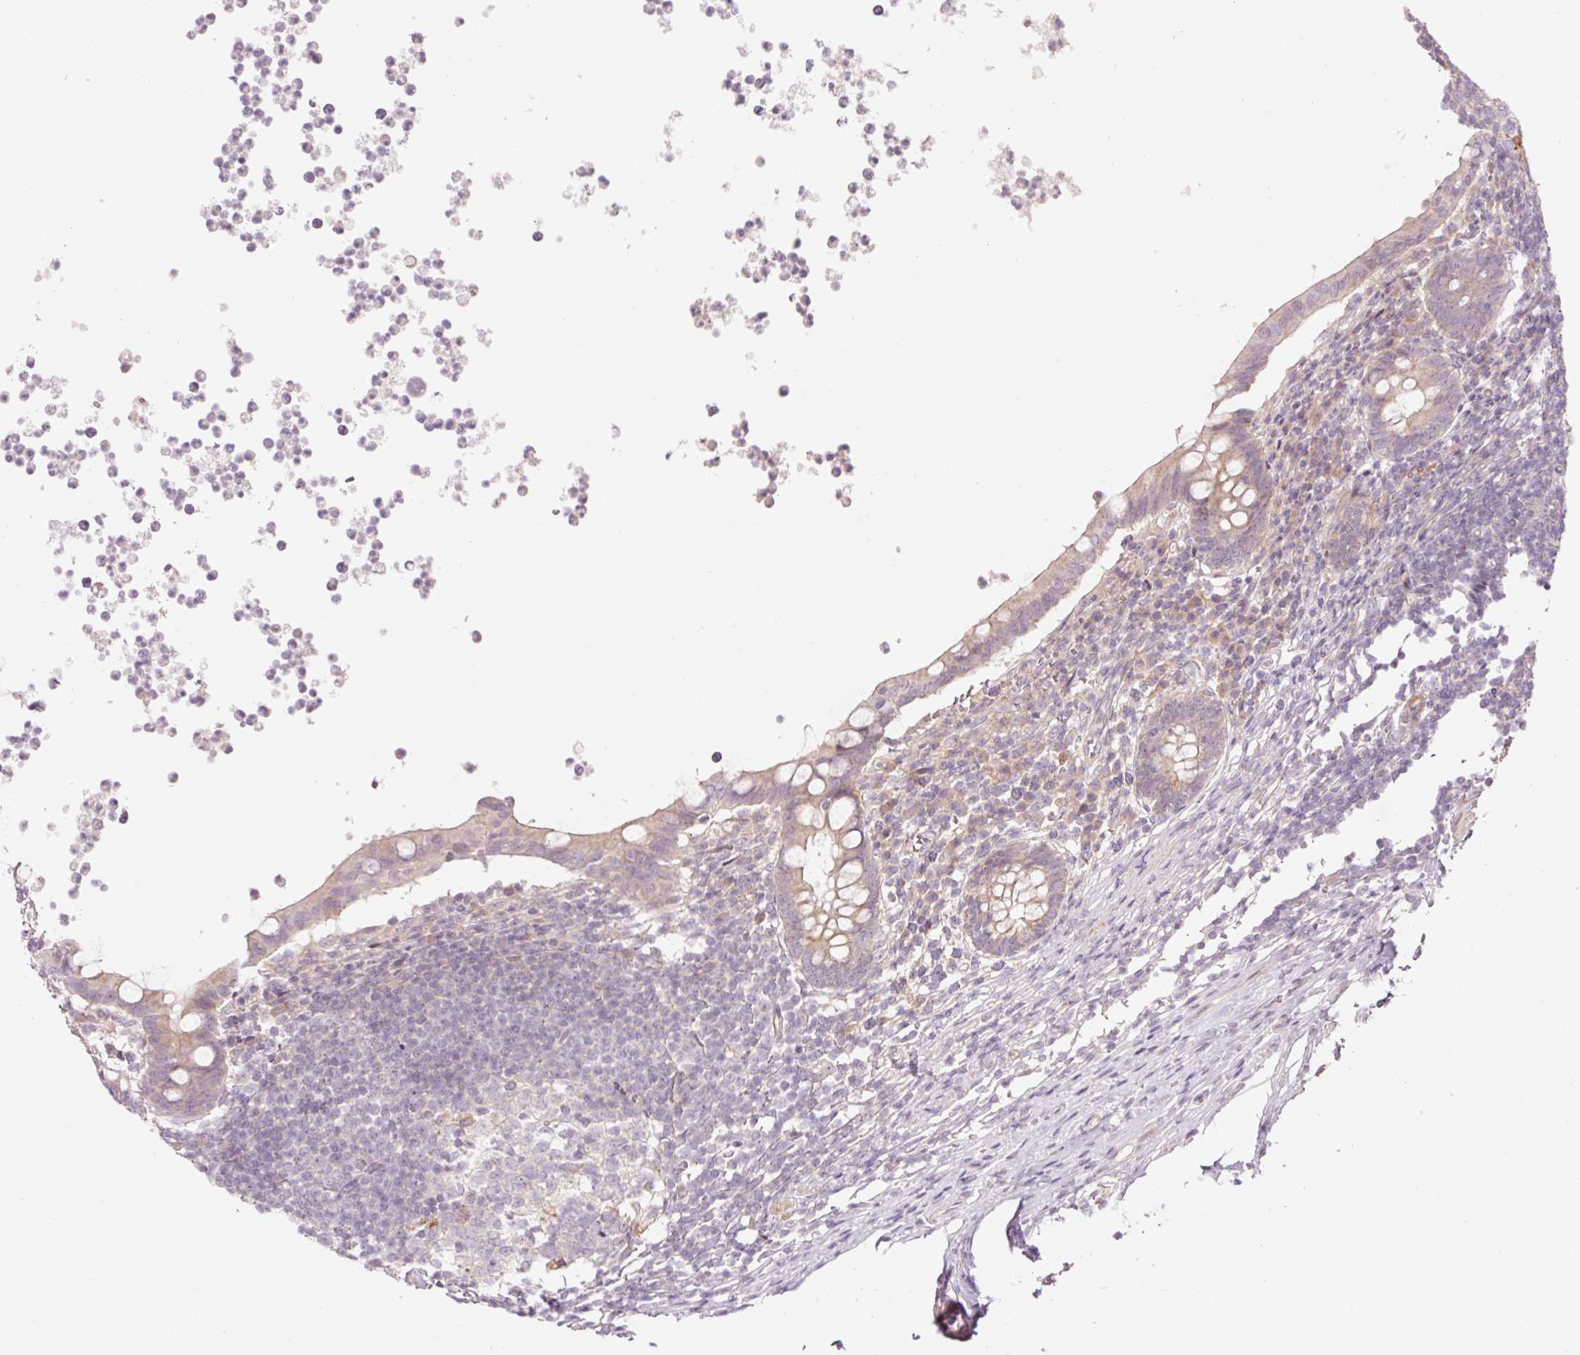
{"staining": {"intensity": "weak", "quantity": "25%-75%", "location": "cytoplasmic/membranous"}, "tissue": "appendix", "cell_type": "Glandular cells", "image_type": "normal", "snomed": [{"axis": "morphology", "description": "Normal tissue, NOS"}, {"axis": "topography", "description": "Appendix"}], "caption": "The photomicrograph reveals staining of benign appendix, revealing weak cytoplasmic/membranous protein expression (brown color) within glandular cells.", "gene": "SLC29A3", "patient": {"sex": "female", "age": 56}}